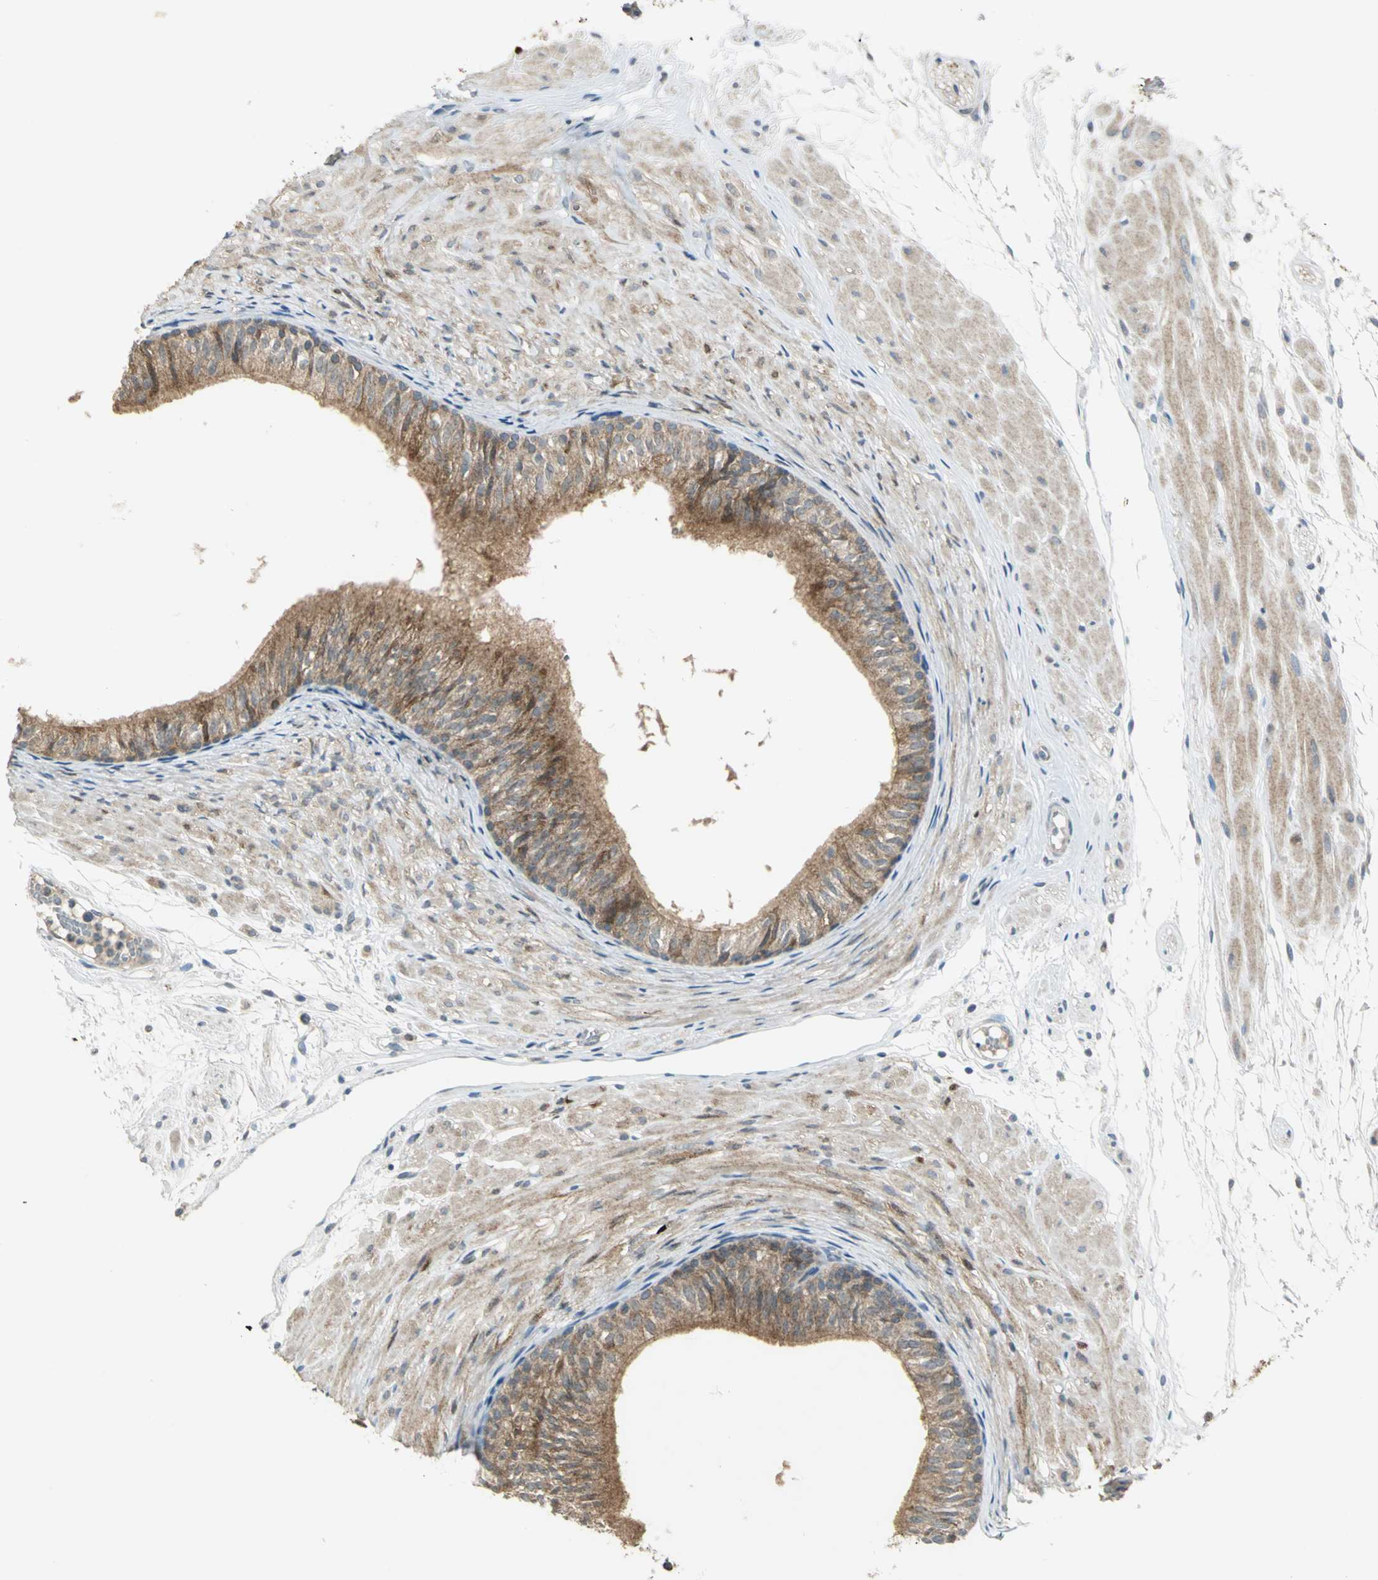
{"staining": {"intensity": "strong", "quantity": ">75%", "location": "cytoplasmic/membranous"}, "tissue": "epididymis", "cell_type": "Glandular cells", "image_type": "normal", "snomed": [{"axis": "morphology", "description": "Normal tissue, NOS"}, {"axis": "morphology", "description": "Atrophy, NOS"}, {"axis": "topography", "description": "Testis"}, {"axis": "topography", "description": "Epididymis"}], "caption": "Normal epididymis was stained to show a protein in brown. There is high levels of strong cytoplasmic/membranous positivity in approximately >75% of glandular cells. (brown staining indicates protein expression, while blue staining denotes nuclei).", "gene": "MAPK8IP3", "patient": {"sex": "male", "age": 18}}